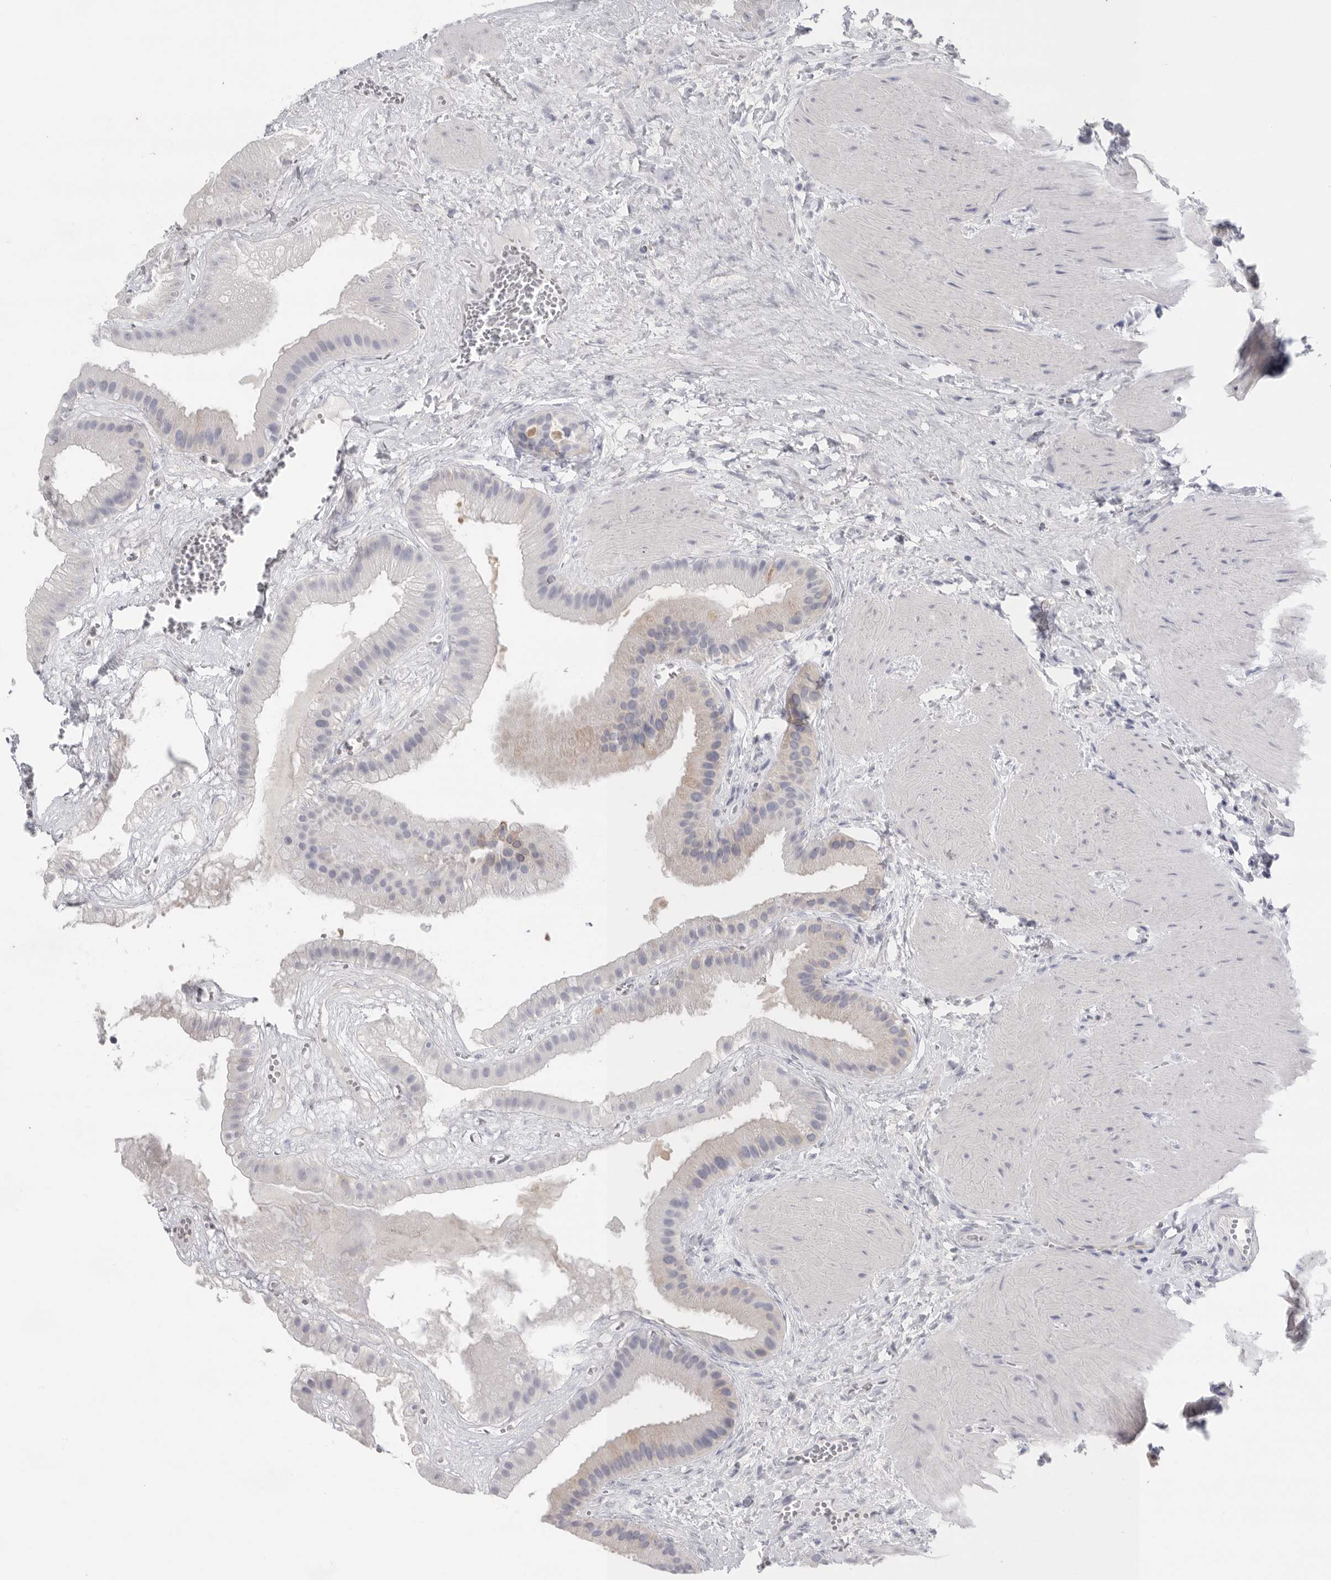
{"staining": {"intensity": "moderate", "quantity": "25%-75%", "location": "cytoplasmic/membranous"}, "tissue": "gallbladder", "cell_type": "Glandular cells", "image_type": "normal", "snomed": [{"axis": "morphology", "description": "Normal tissue, NOS"}, {"axis": "topography", "description": "Gallbladder"}], "caption": "Unremarkable gallbladder was stained to show a protein in brown. There is medium levels of moderate cytoplasmic/membranous positivity in about 25%-75% of glandular cells.", "gene": "GANAB", "patient": {"sex": "male", "age": 55}}